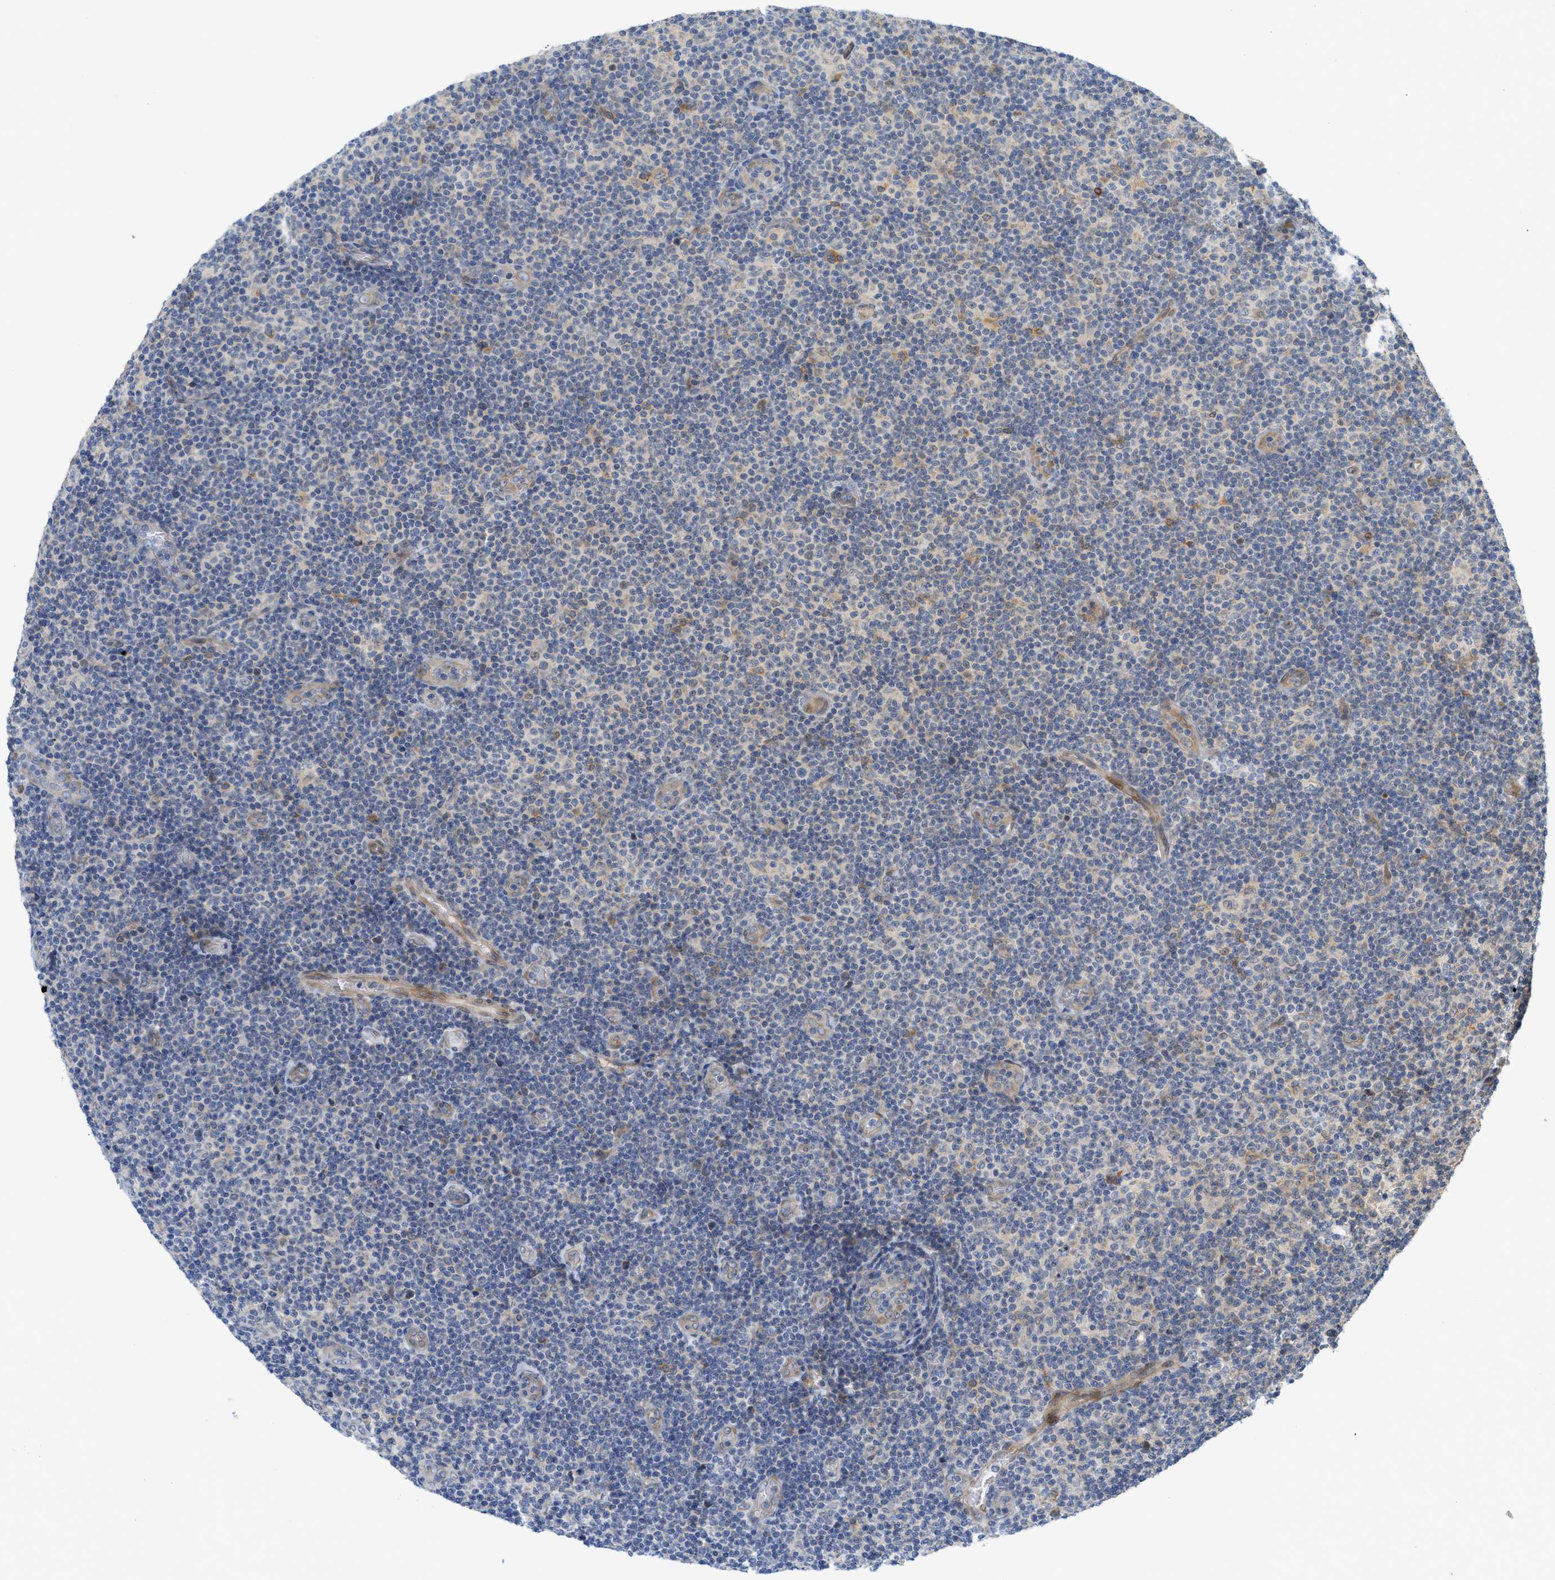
{"staining": {"intensity": "negative", "quantity": "none", "location": "none"}, "tissue": "lymphoma", "cell_type": "Tumor cells", "image_type": "cancer", "snomed": [{"axis": "morphology", "description": "Malignant lymphoma, non-Hodgkin's type, Low grade"}, {"axis": "topography", "description": "Lymph node"}], "caption": "This is an immunohistochemistry photomicrograph of low-grade malignant lymphoma, non-Hodgkin's type. There is no expression in tumor cells.", "gene": "EIF2AK3", "patient": {"sex": "male", "age": 83}}